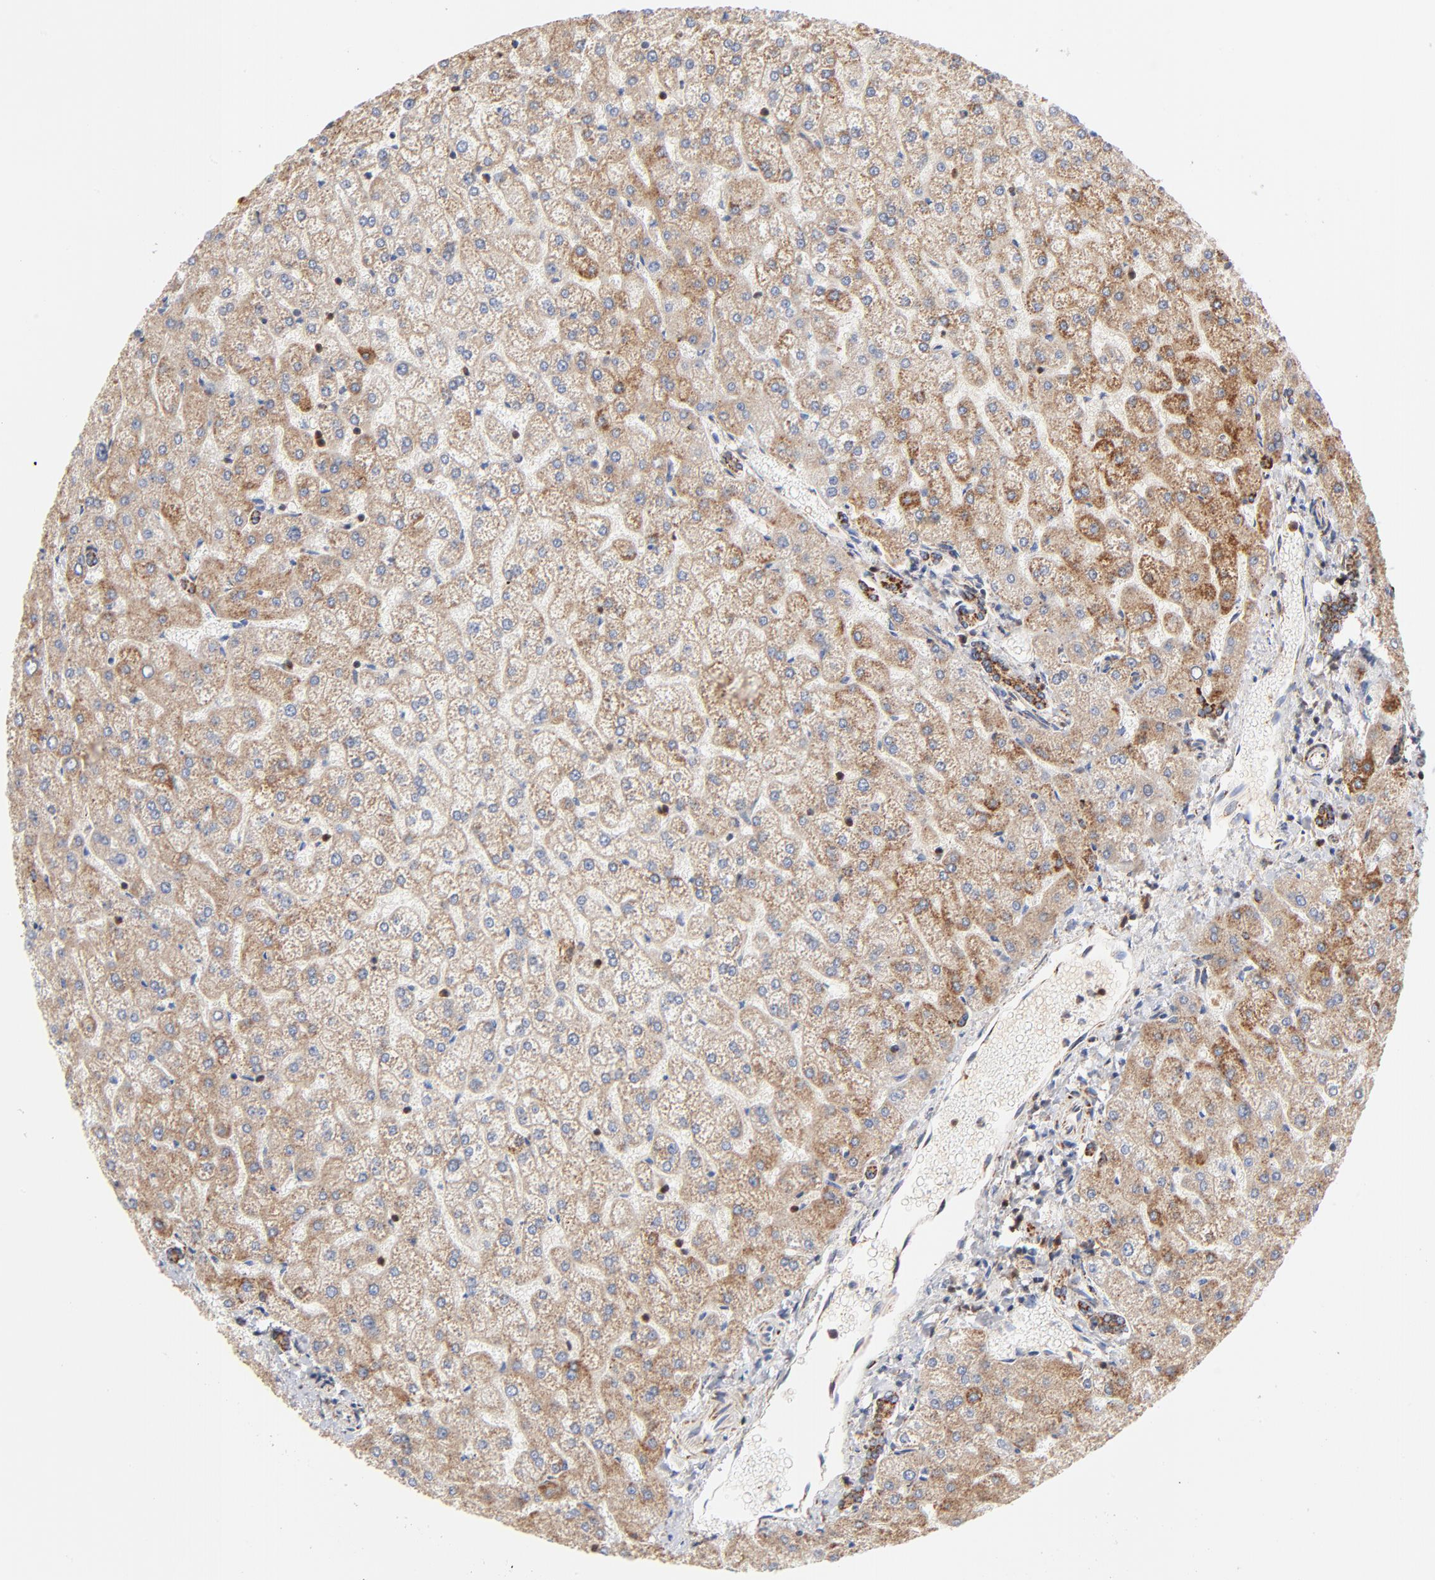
{"staining": {"intensity": "moderate", "quantity": ">75%", "location": "cytoplasmic/membranous"}, "tissue": "liver", "cell_type": "Cholangiocytes", "image_type": "normal", "snomed": [{"axis": "morphology", "description": "Normal tissue, NOS"}, {"axis": "topography", "description": "Liver"}], "caption": "Brown immunohistochemical staining in benign human liver displays moderate cytoplasmic/membranous expression in approximately >75% of cholangiocytes.", "gene": "DIABLO", "patient": {"sex": "female", "age": 32}}